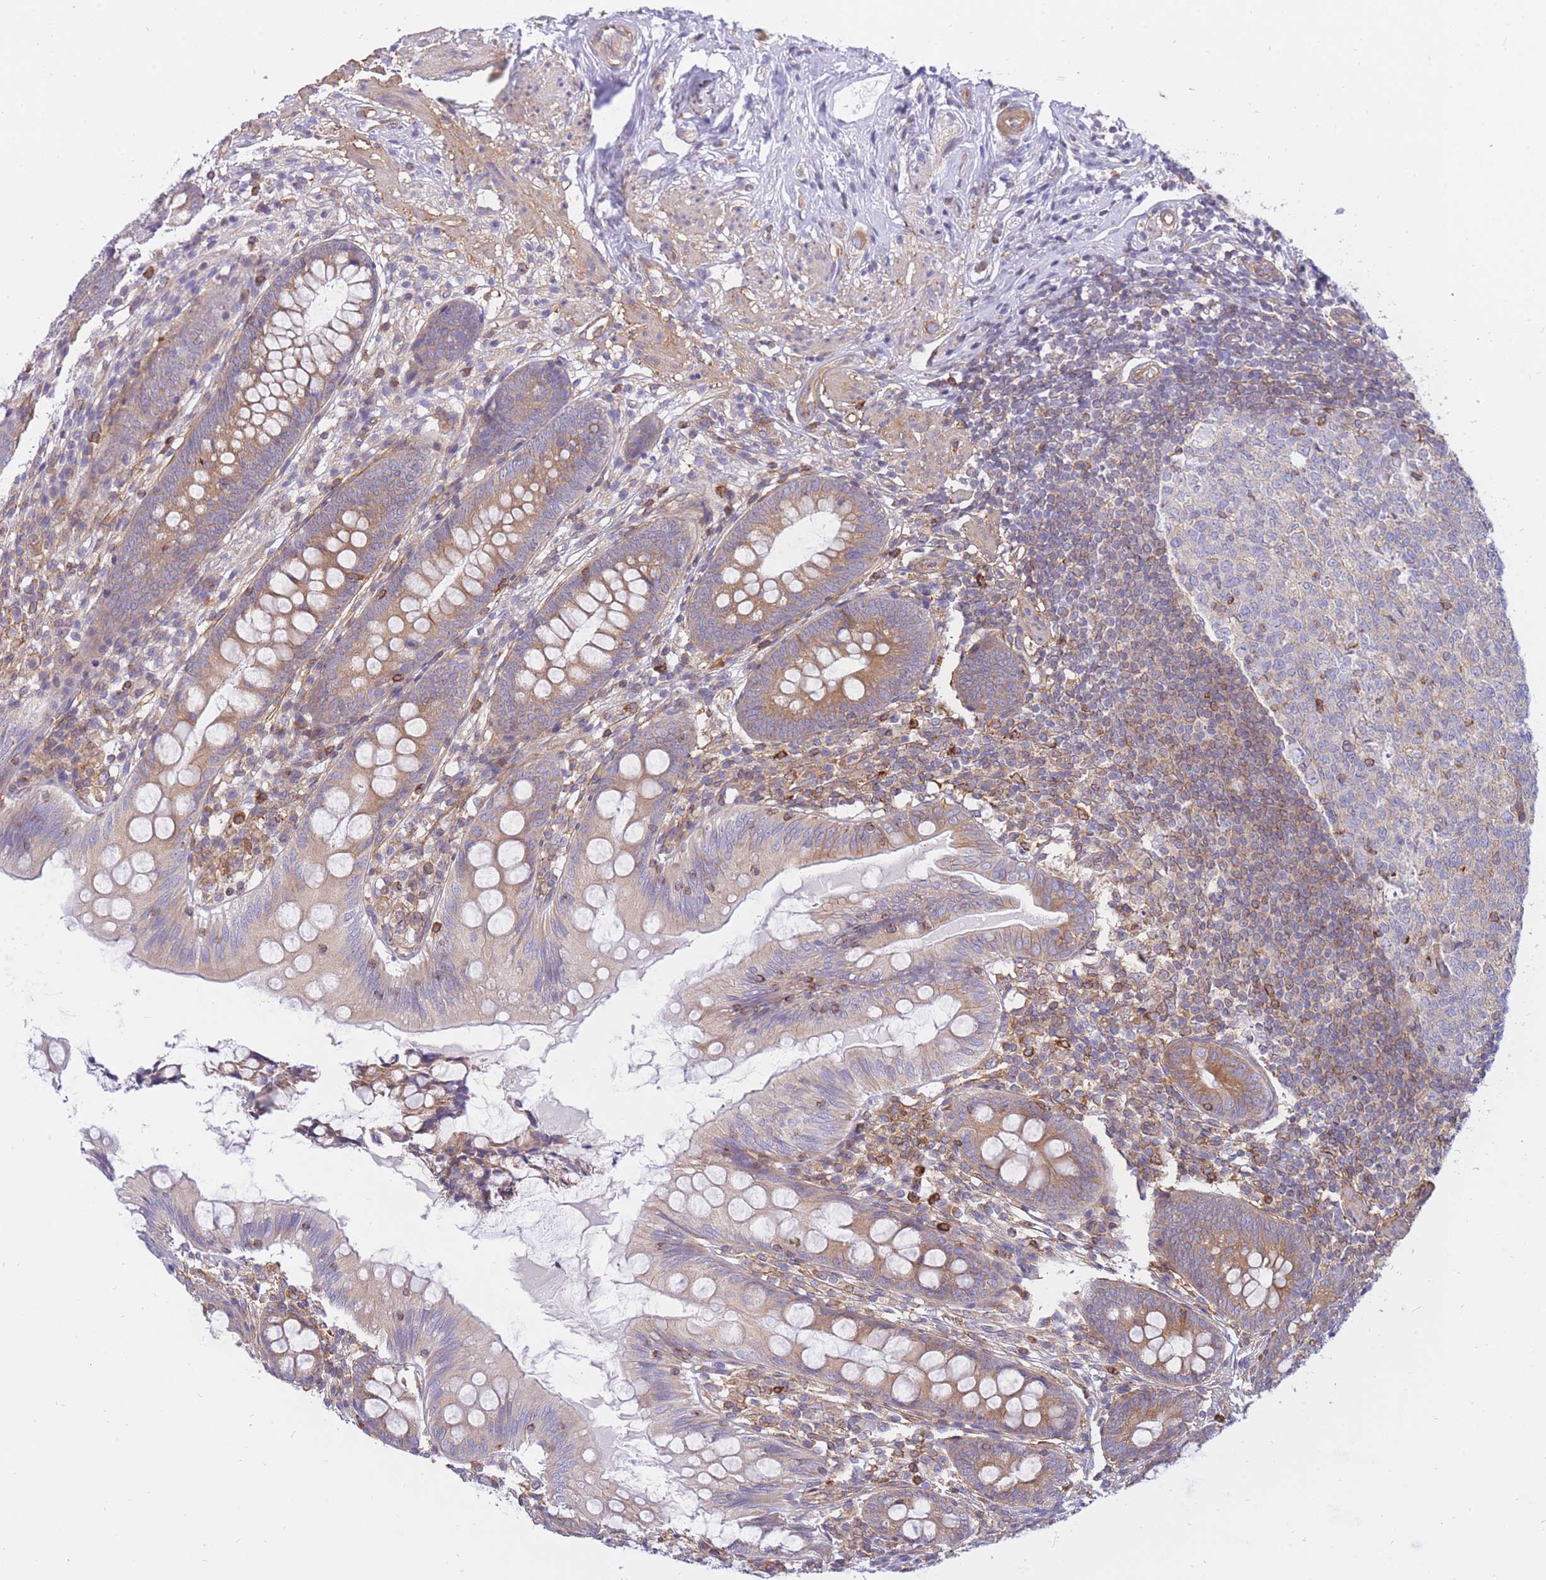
{"staining": {"intensity": "moderate", "quantity": ">75%", "location": "cytoplasmic/membranous"}, "tissue": "appendix", "cell_type": "Glandular cells", "image_type": "normal", "snomed": [{"axis": "morphology", "description": "Normal tissue, NOS"}, {"axis": "topography", "description": "Appendix"}], "caption": "Immunohistochemical staining of benign appendix reveals moderate cytoplasmic/membranous protein expression in about >75% of glandular cells. Using DAB (3,3'-diaminobenzidine) (brown) and hematoxylin (blue) stains, captured at high magnification using brightfield microscopy.", "gene": "REM1", "patient": {"sex": "female", "age": 51}}